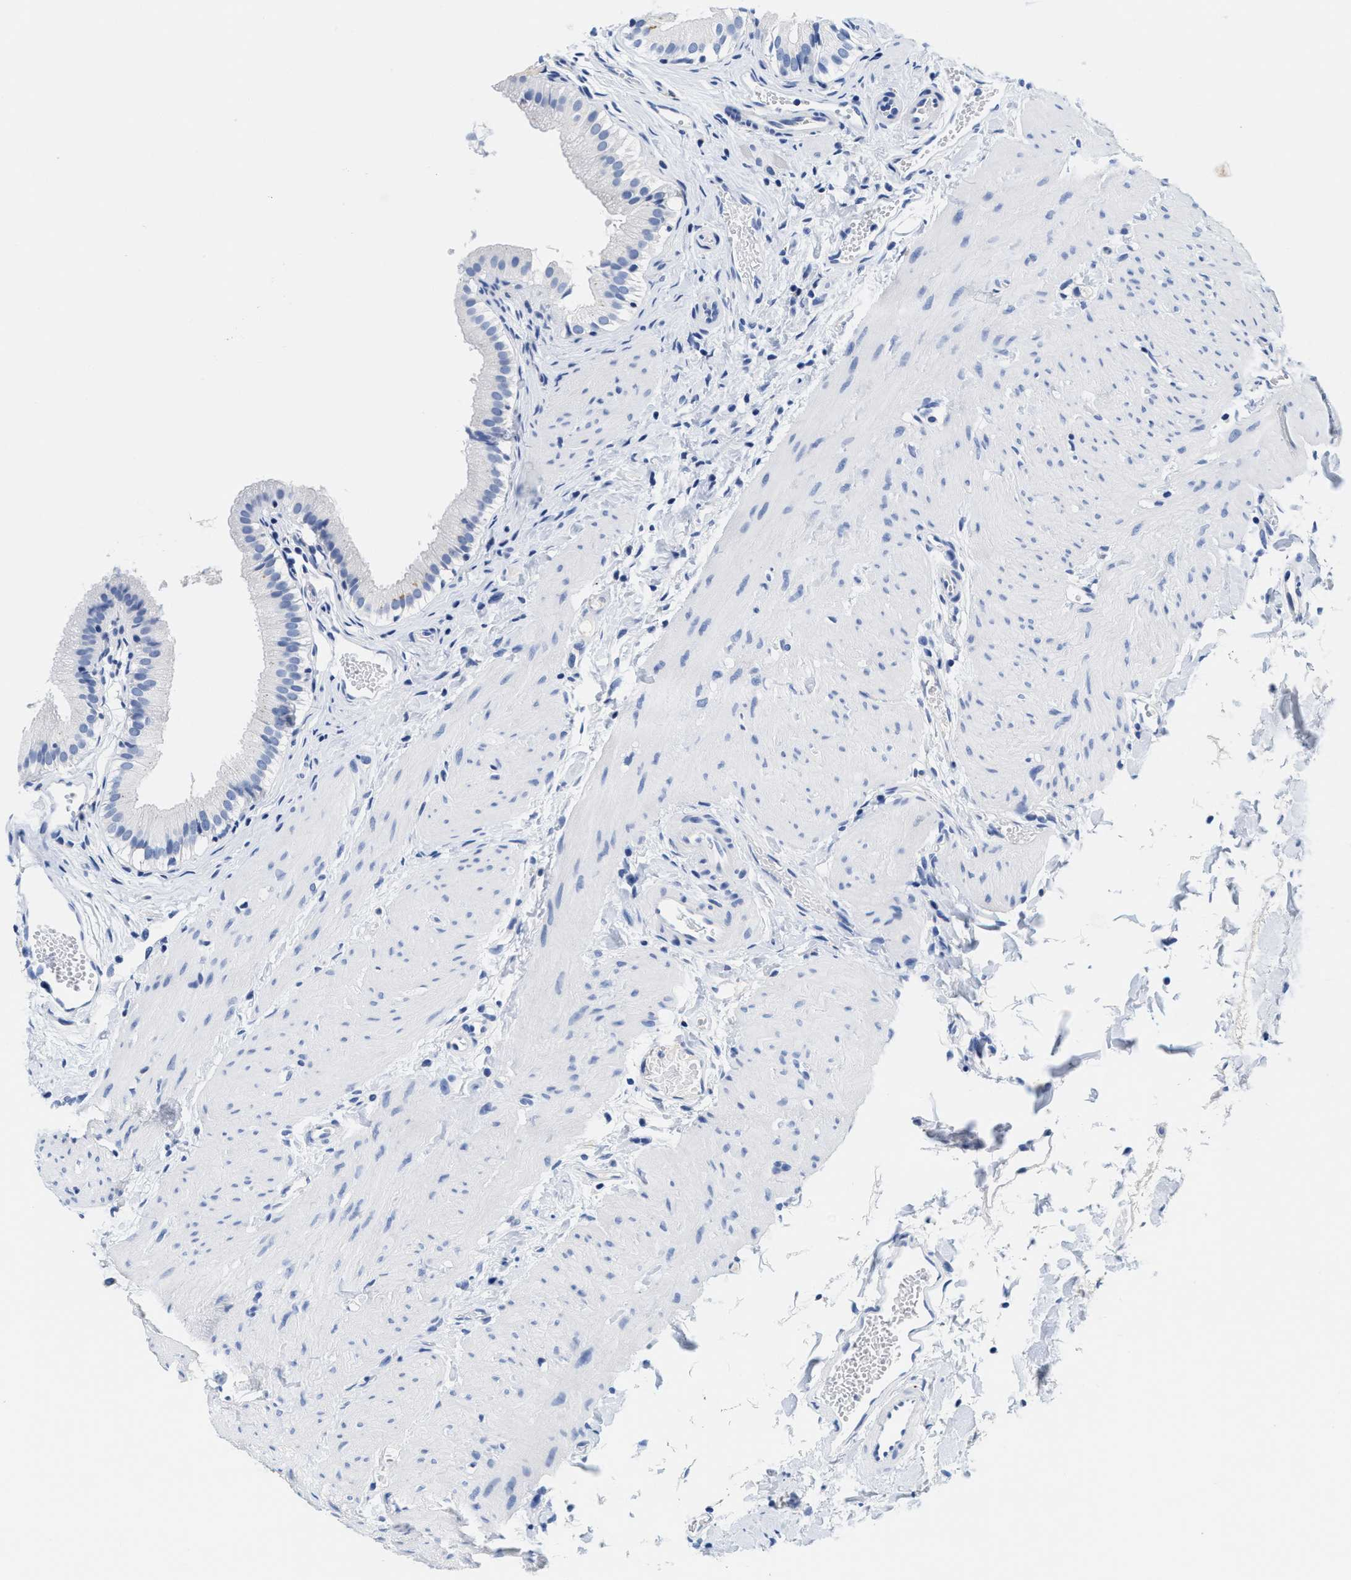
{"staining": {"intensity": "moderate", "quantity": "<25%", "location": "cytoplasmic/membranous"}, "tissue": "gallbladder", "cell_type": "Glandular cells", "image_type": "normal", "snomed": [{"axis": "morphology", "description": "Normal tissue, NOS"}, {"axis": "topography", "description": "Gallbladder"}], "caption": "IHC of unremarkable human gallbladder exhibits low levels of moderate cytoplasmic/membranous positivity in about <25% of glandular cells. (Stains: DAB in brown, nuclei in blue, Microscopy: brightfield microscopy at high magnification).", "gene": "TTC3", "patient": {"sex": "female", "age": 26}}